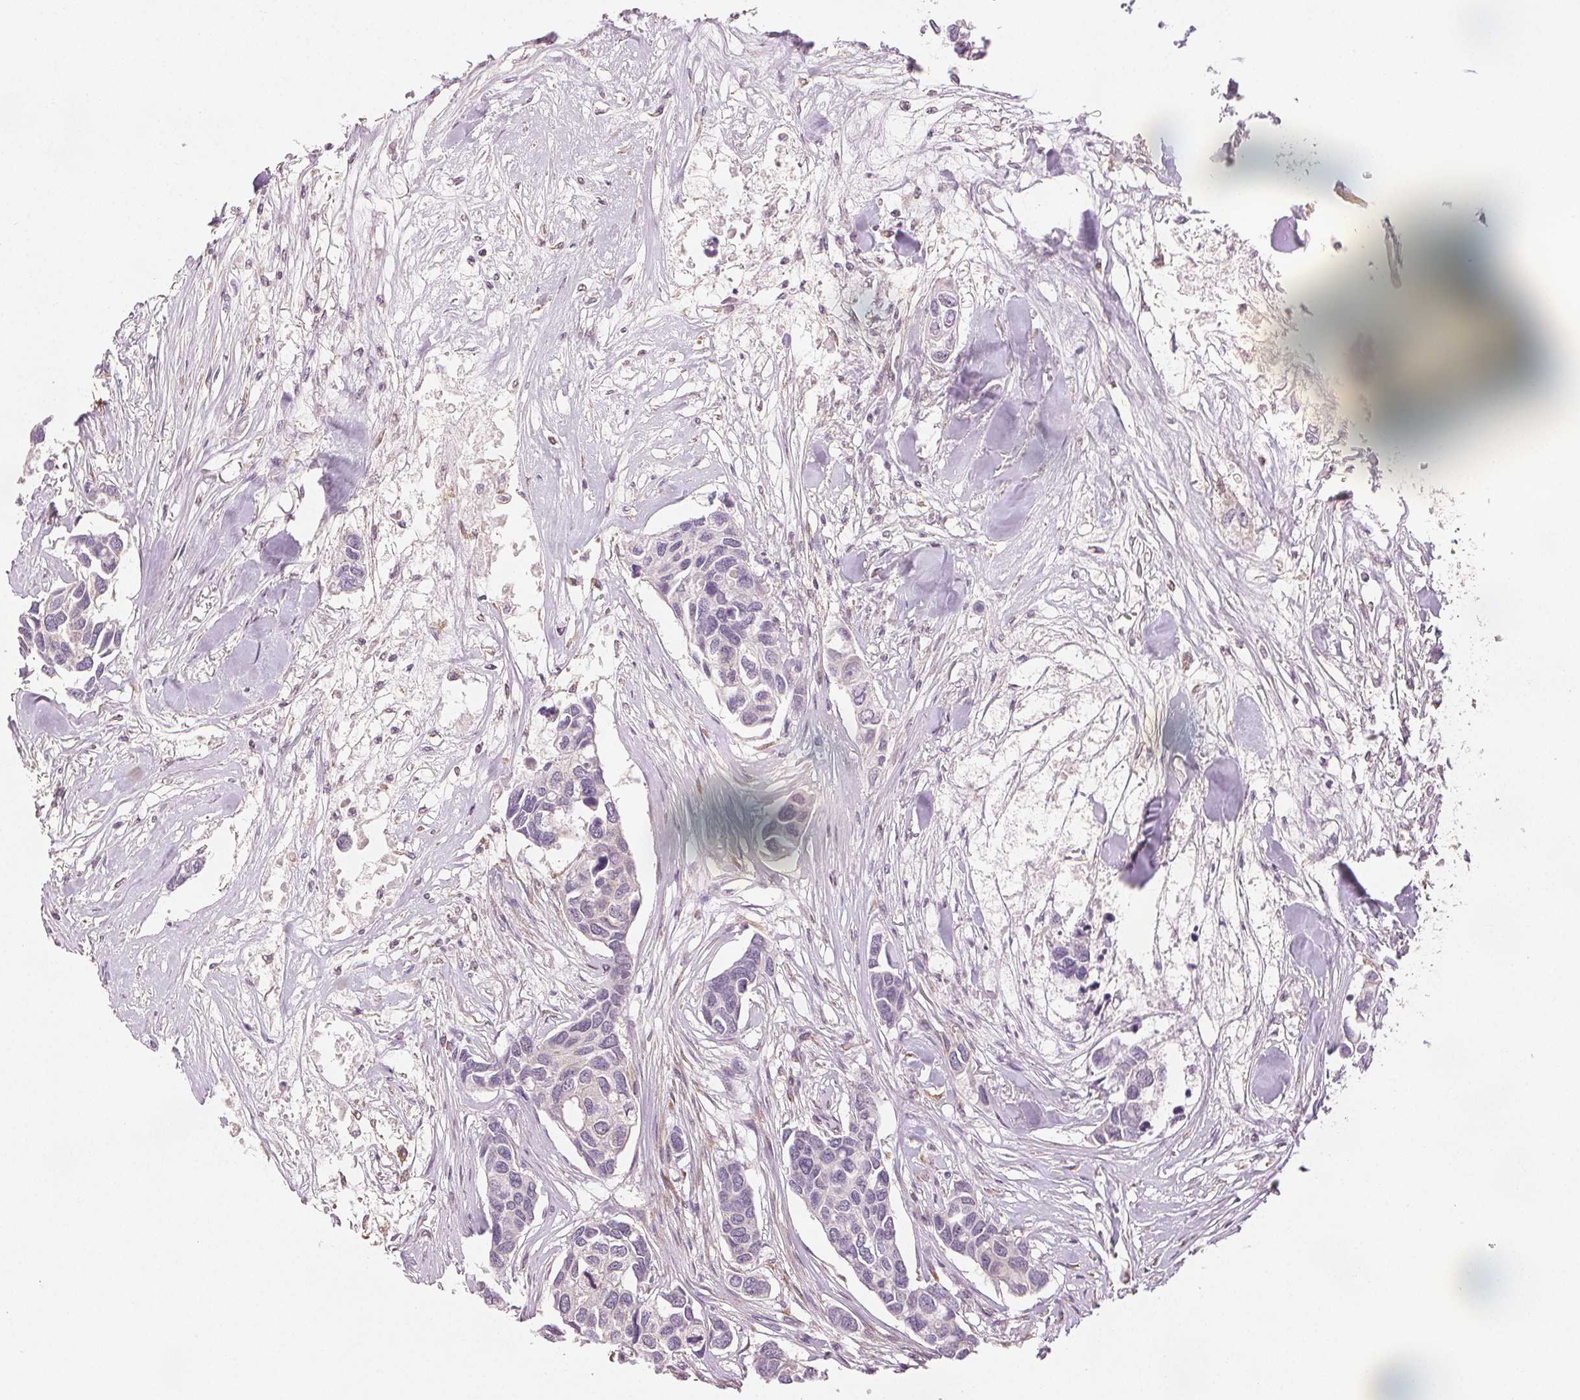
{"staining": {"intensity": "negative", "quantity": "none", "location": "none"}, "tissue": "breast cancer", "cell_type": "Tumor cells", "image_type": "cancer", "snomed": [{"axis": "morphology", "description": "Duct carcinoma"}, {"axis": "topography", "description": "Breast"}], "caption": "Tumor cells show no significant expression in infiltrating ductal carcinoma (breast).", "gene": "DIAPH2", "patient": {"sex": "female", "age": 83}}